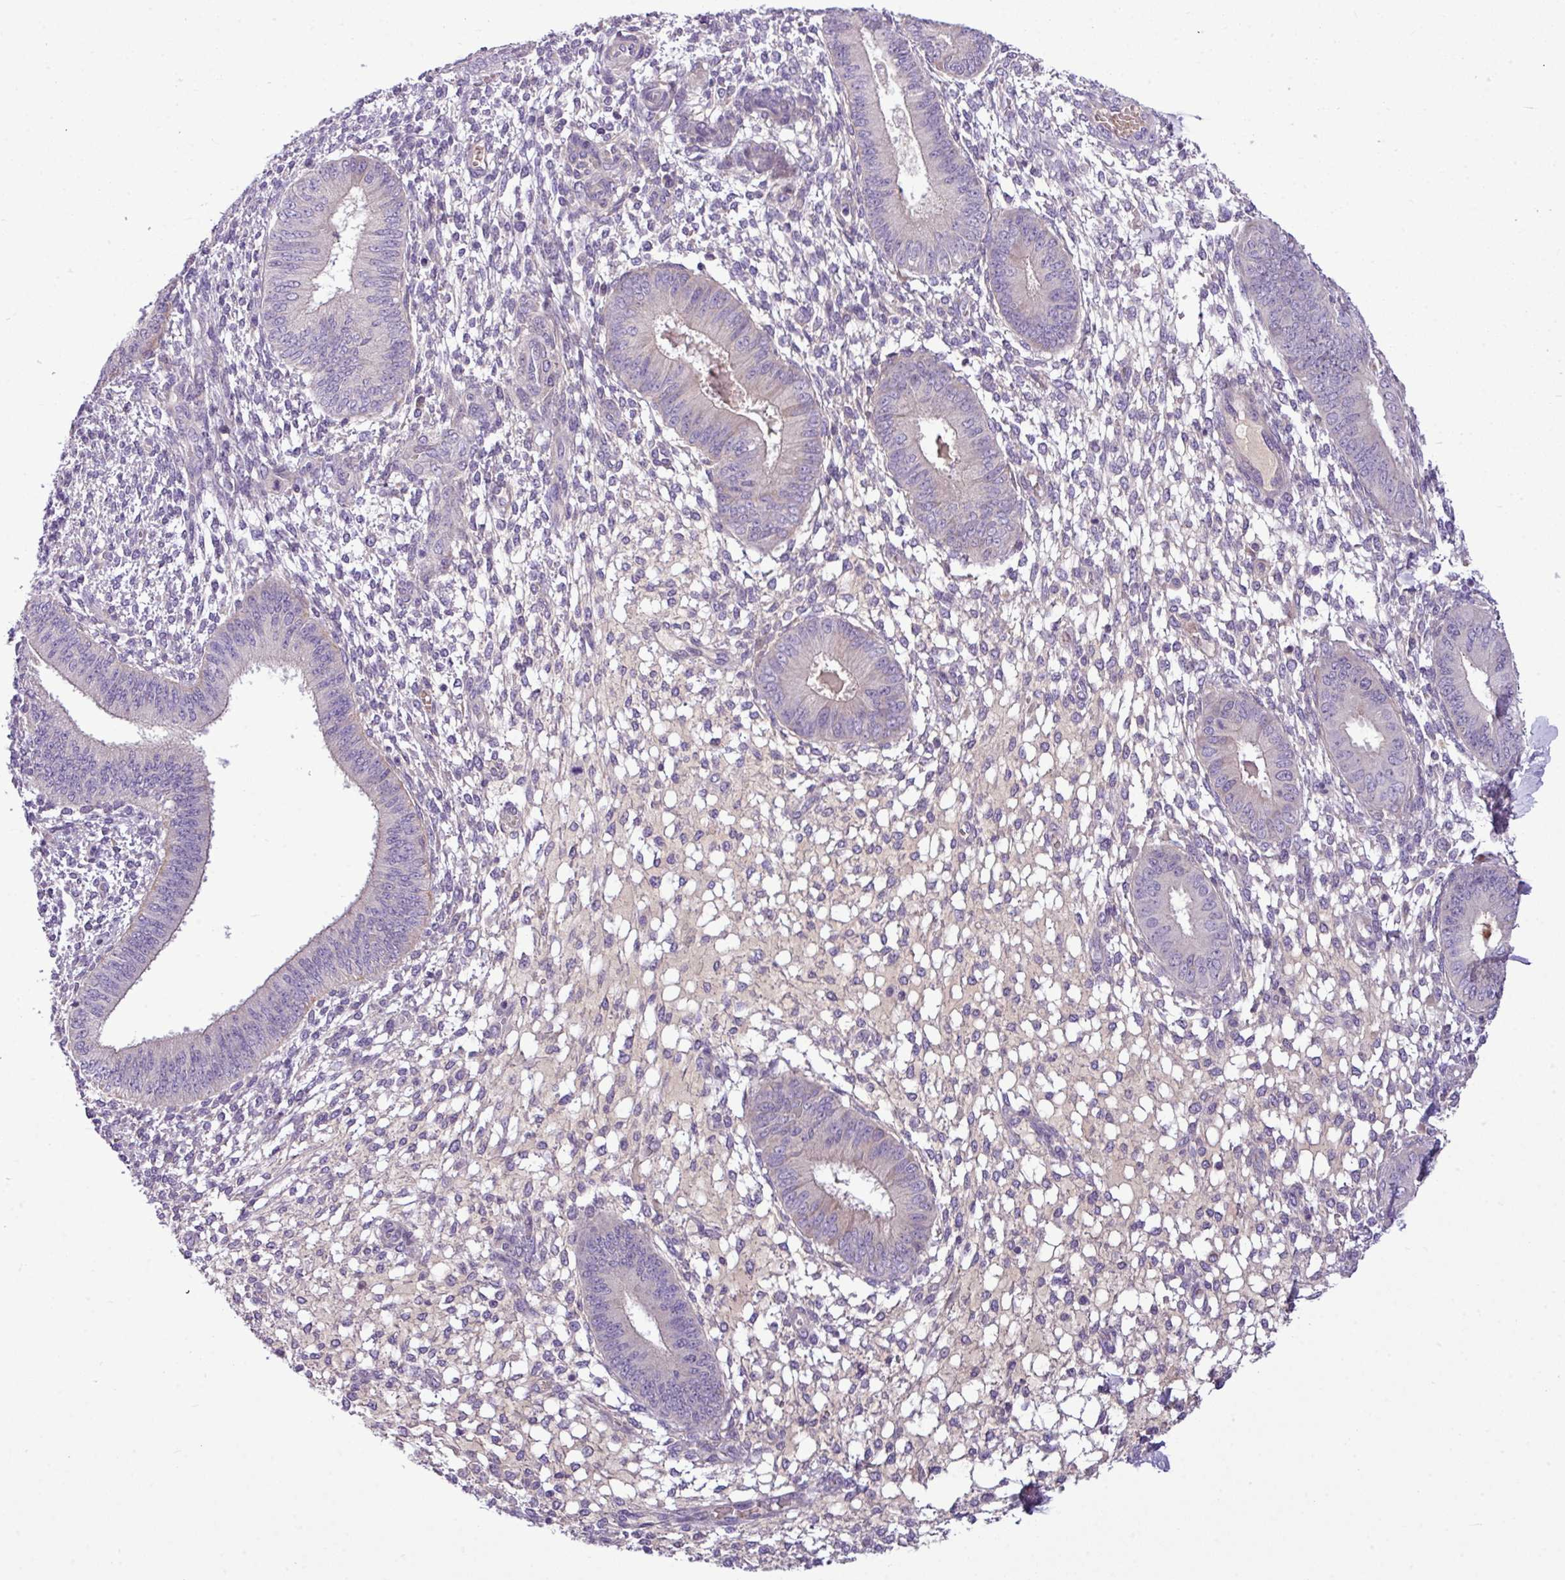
{"staining": {"intensity": "negative", "quantity": "none", "location": "none"}, "tissue": "endometrium", "cell_type": "Cells in endometrial stroma", "image_type": "normal", "snomed": [{"axis": "morphology", "description": "Normal tissue, NOS"}, {"axis": "topography", "description": "Endometrium"}], "caption": "Immunohistochemistry photomicrograph of unremarkable endometrium: human endometrium stained with DAB shows no significant protein positivity in cells in endometrial stroma.", "gene": "IL17A", "patient": {"sex": "female", "age": 49}}